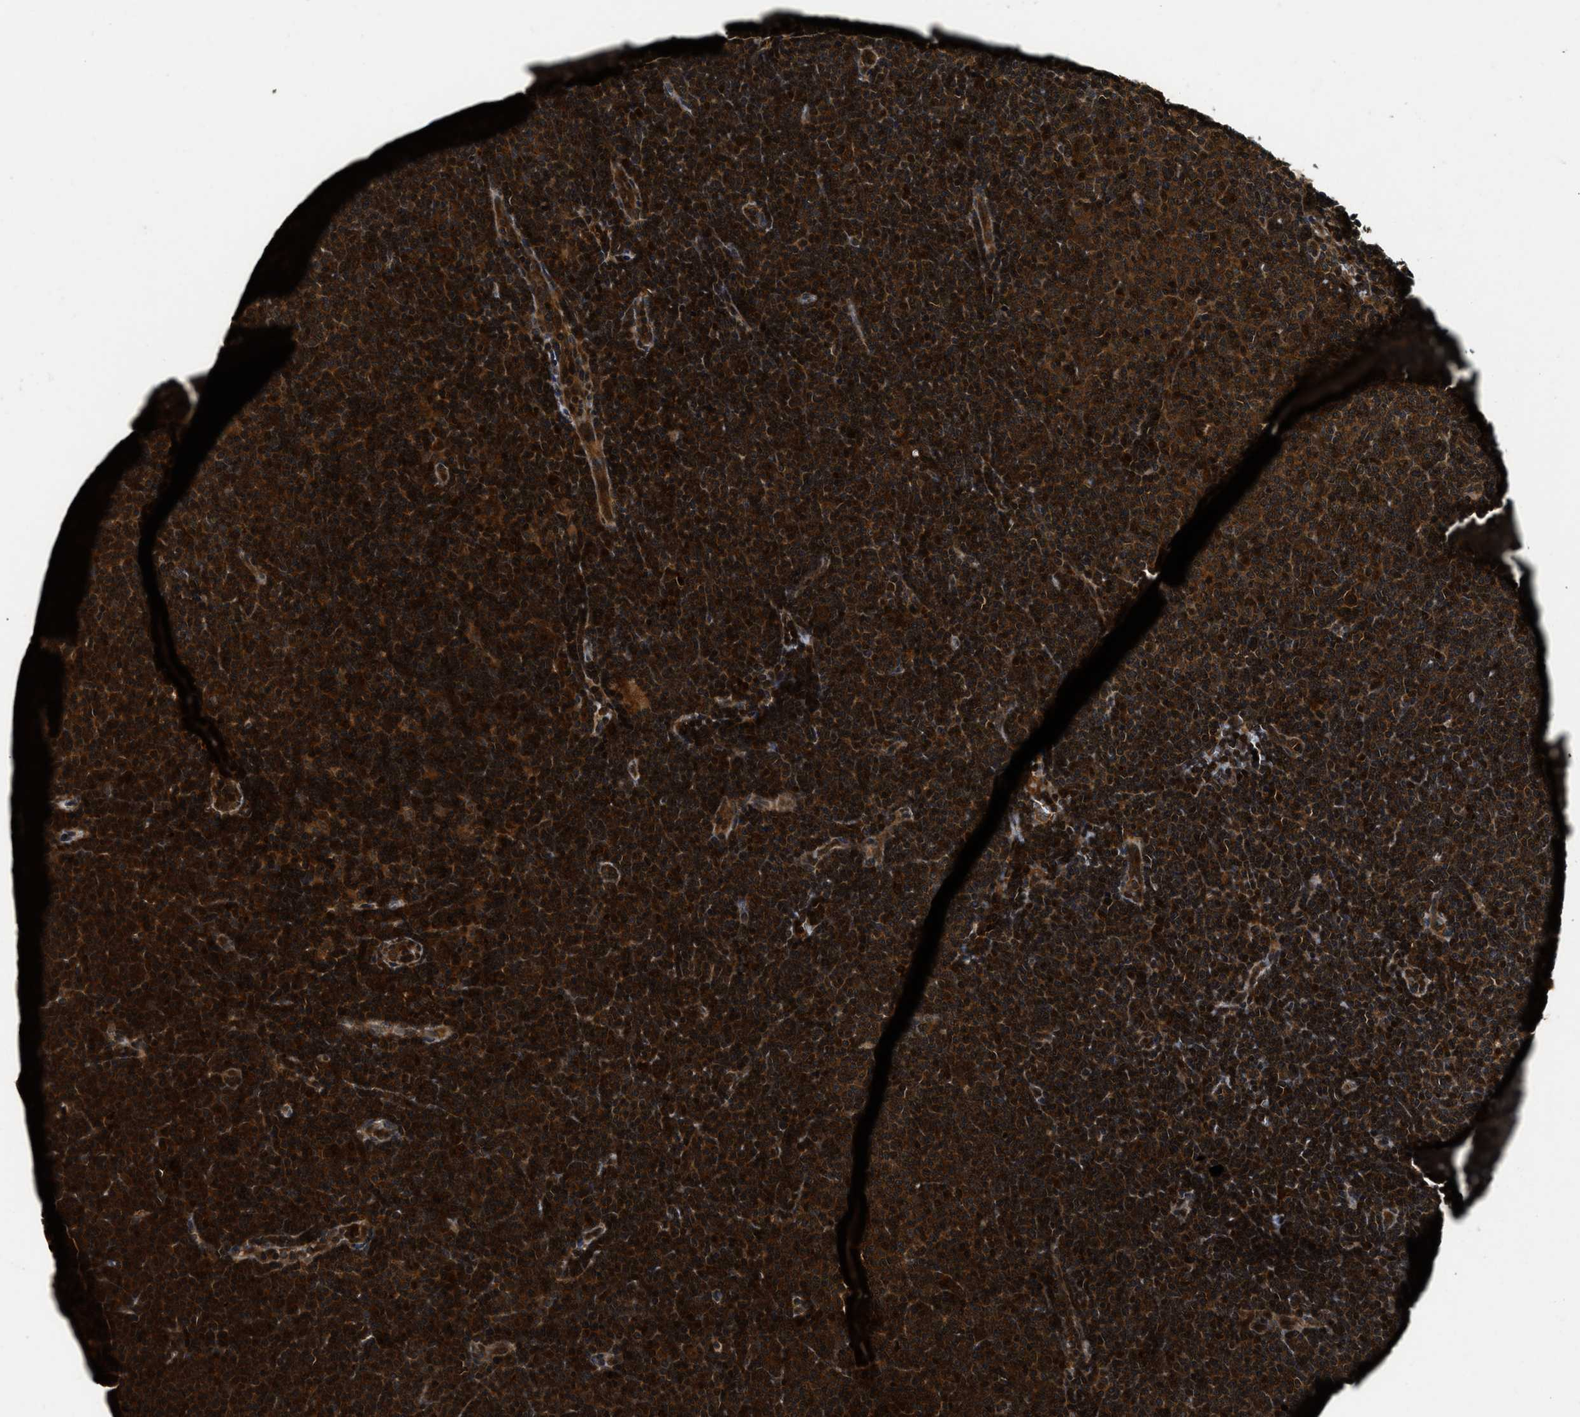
{"staining": {"intensity": "strong", "quantity": ">75%", "location": "cytoplasmic/membranous"}, "tissue": "lymphoma", "cell_type": "Tumor cells", "image_type": "cancer", "snomed": [{"axis": "morphology", "description": "Malignant lymphoma, non-Hodgkin's type, Low grade"}, {"axis": "topography", "description": "Lymph node"}], "caption": "Protein staining of low-grade malignant lymphoma, non-Hodgkin's type tissue exhibits strong cytoplasmic/membranous expression in approximately >75% of tumor cells. The staining is performed using DAB (3,3'-diaminobenzidine) brown chromogen to label protein expression. The nuclei are counter-stained blue using hematoxylin.", "gene": "ADSL", "patient": {"sex": "female", "age": 53}}